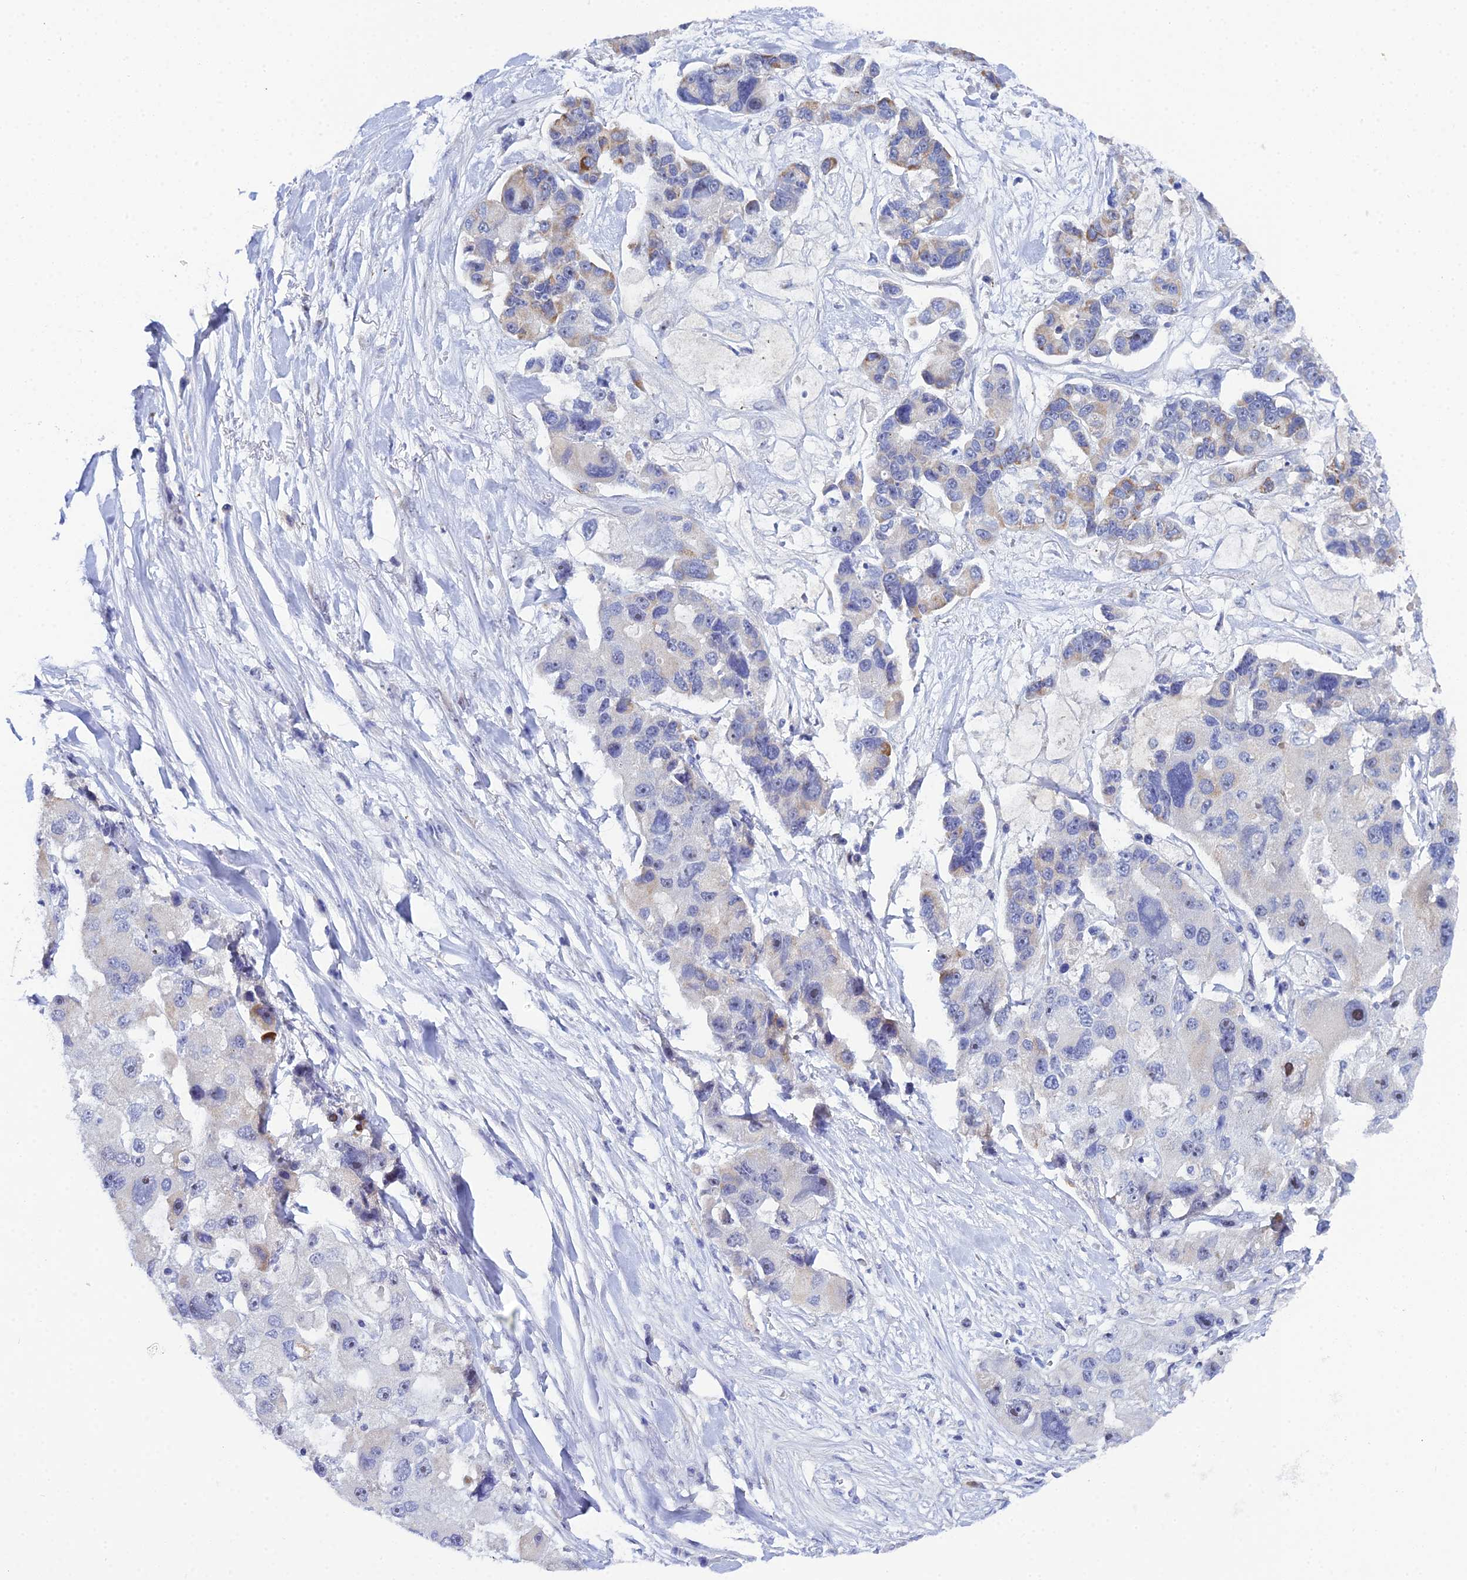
{"staining": {"intensity": "moderate", "quantity": "<25%", "location": "cytoplasmic/membranous,nuclear"}, "tissue": "lung cancer", "cell_type": "Tumor cells", "image_type": "cancer", "snomed": [{"axis": "morphology", "description": "Adenocarcinoma, NOS"}, {"axis": "topography", "description": "Lung"}], "caption": "This is an image of IHC staining of lung cancer (adenocarcinoma), which shows moderate positivity in the cytoplasmic/membranous and nuclear of tumor cells.", "gene": "PLPP4", "patient": {"sex": "female", "age": 54}}